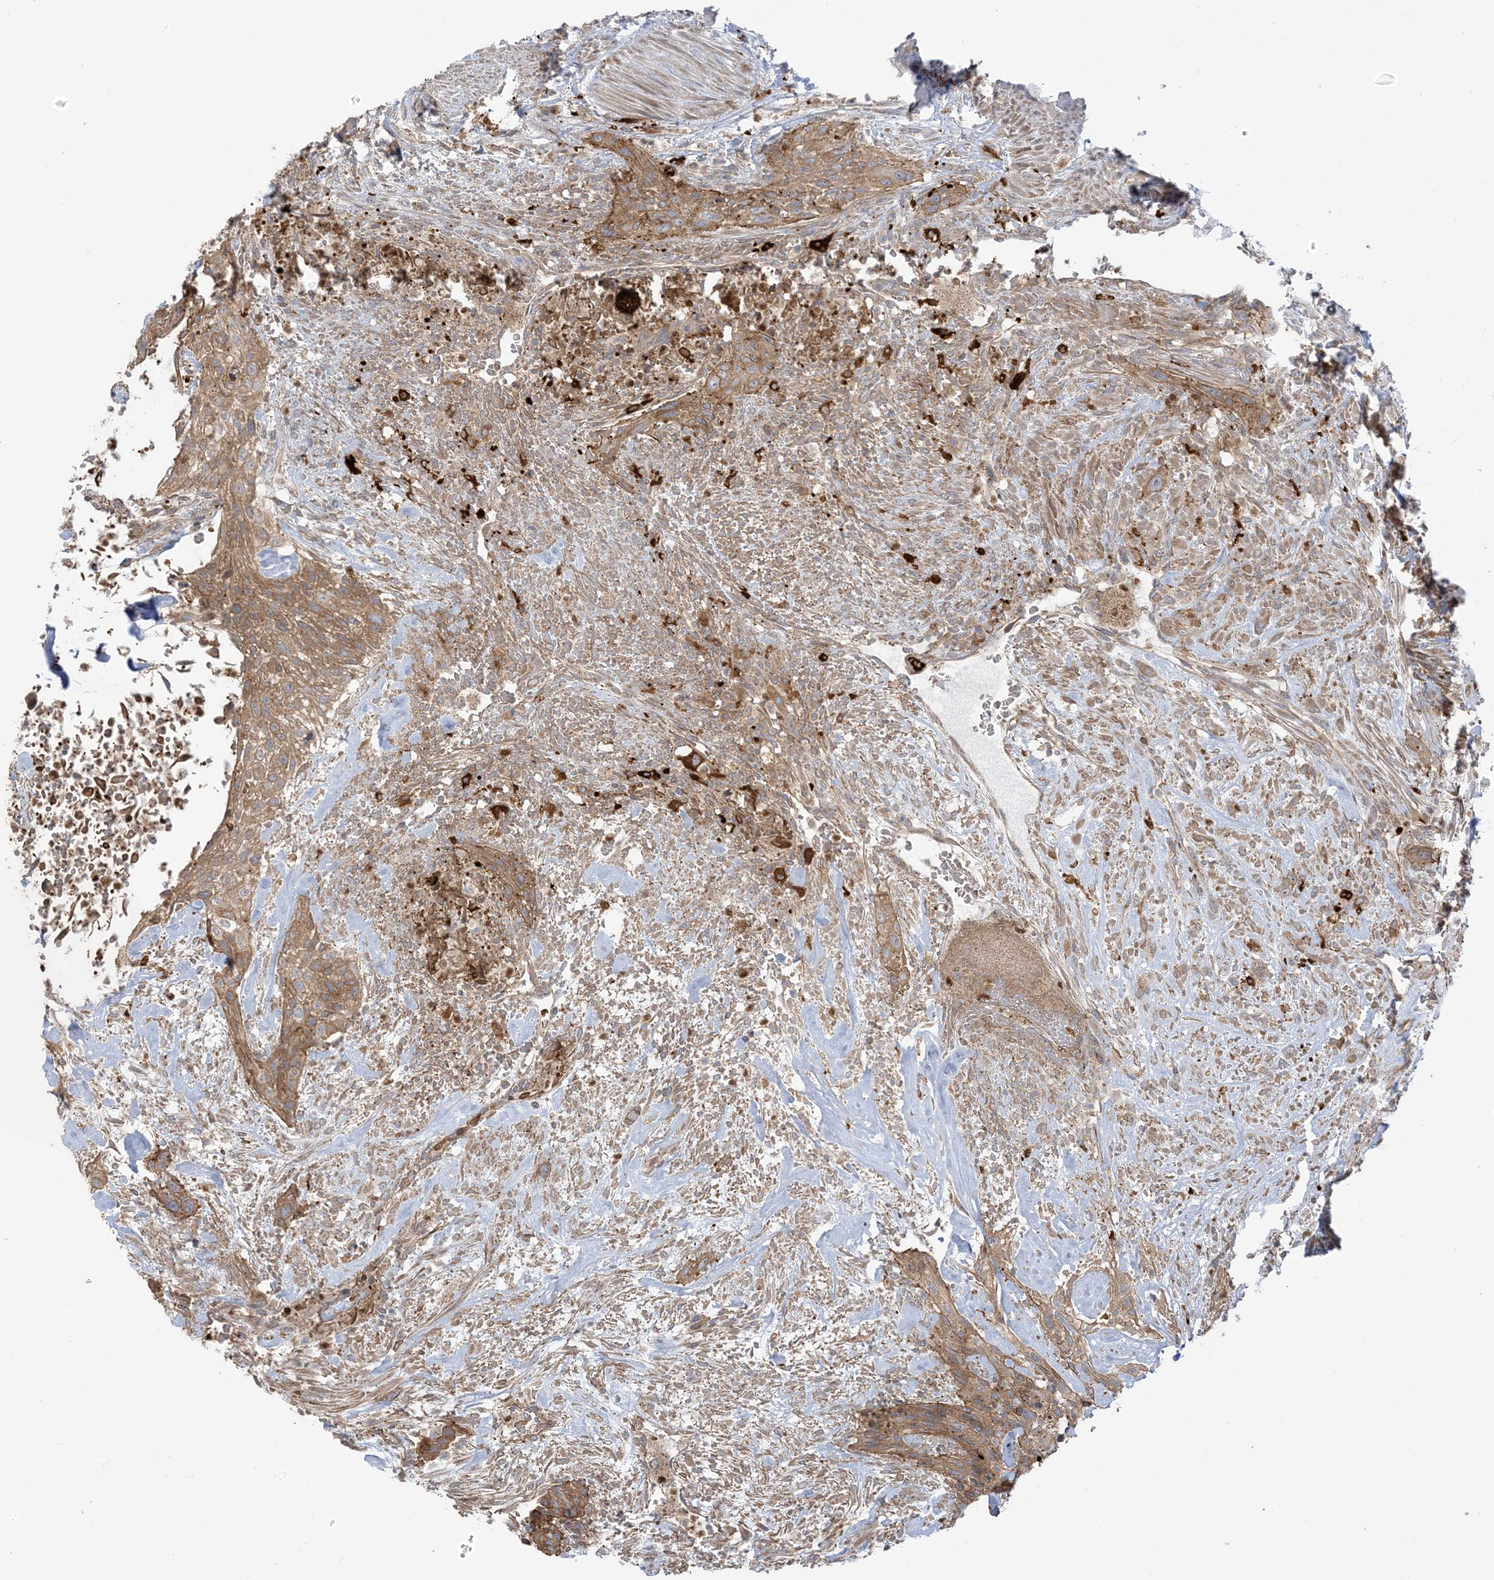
{"staining": {"intensity": "moderate", "quantity": ">75%", "location": "cytoplasmic/membranous"}, "tissue": "urothelial cancer", "cell_type": "Tumor cells", "image_type": "cancer", "snomed": [{"axis": "morphology", "description": "Urothelial carcinoma, High grade"}, {"axis": "topography", "description": "Urinary bladder"}], "caption": "A micrograph showing moderate cytoplasmic/membranous positivity in approximately >75% of tumor cells in high-grade urothelial carcinoma, as visualized by brown immunohistochemical staining.", "gene": "ICMT", "patient": {"sex": "male", "age": 35}}